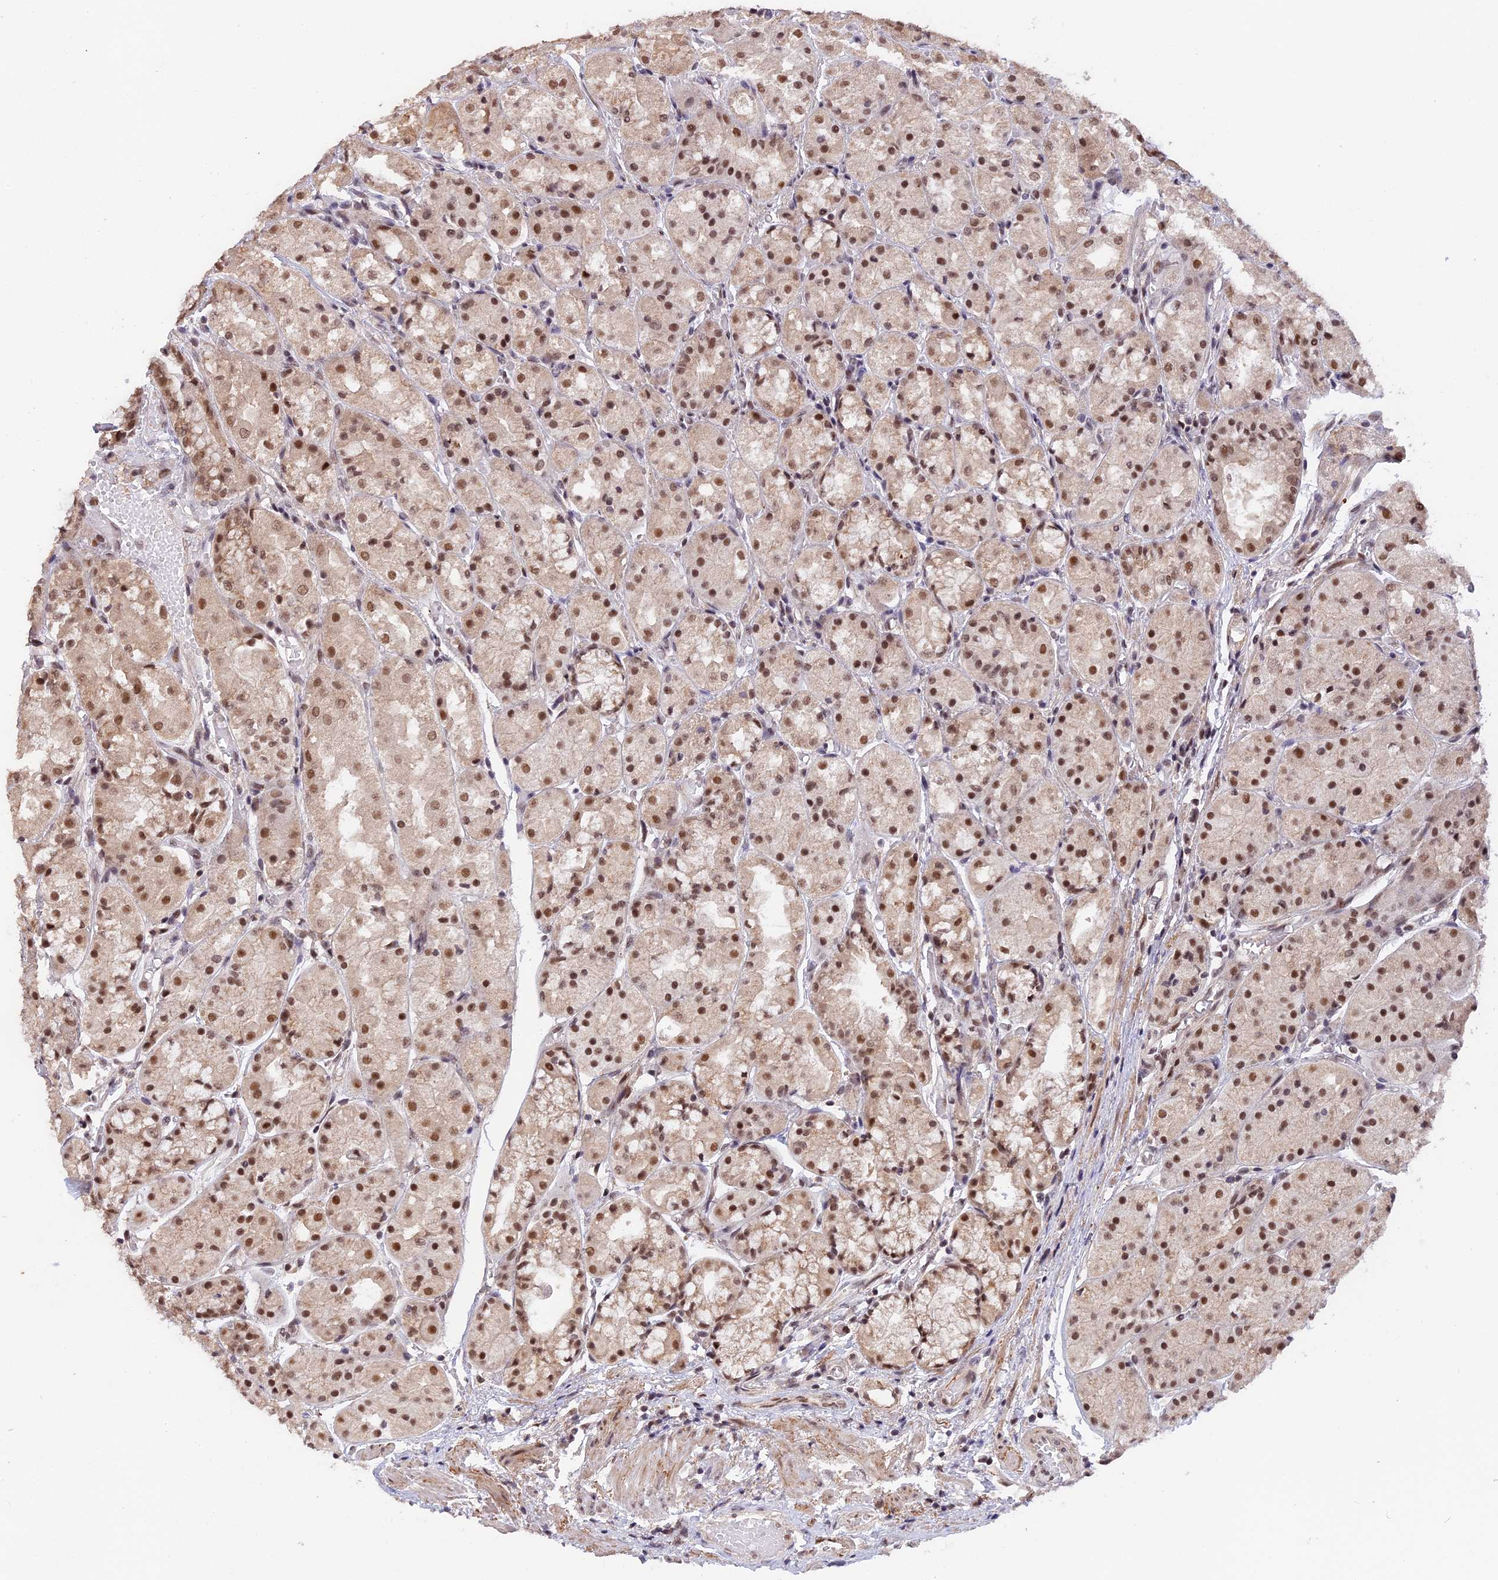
{"staining": {"intensity": "moderate", "quantity": ">75%", "location": "cytoplasmic/membranous,nuclear"}, "tissue": "stomach", "cell_type": "Glandular cells", "image_type": "normal", "snomed": [{"axis": "morphology", "description": "Normal tissue, NOS"}, {"axis": "topography", "description": "Stomach, upper"}], "caption": "Protein expression analysis of normal human stomach reveals moderate cytoplasmic/membranous,nuclear staining in approximately >75% of glandular cells.", "gene": "POLR2C", "patient": {"sex": "male", "age": 72}}